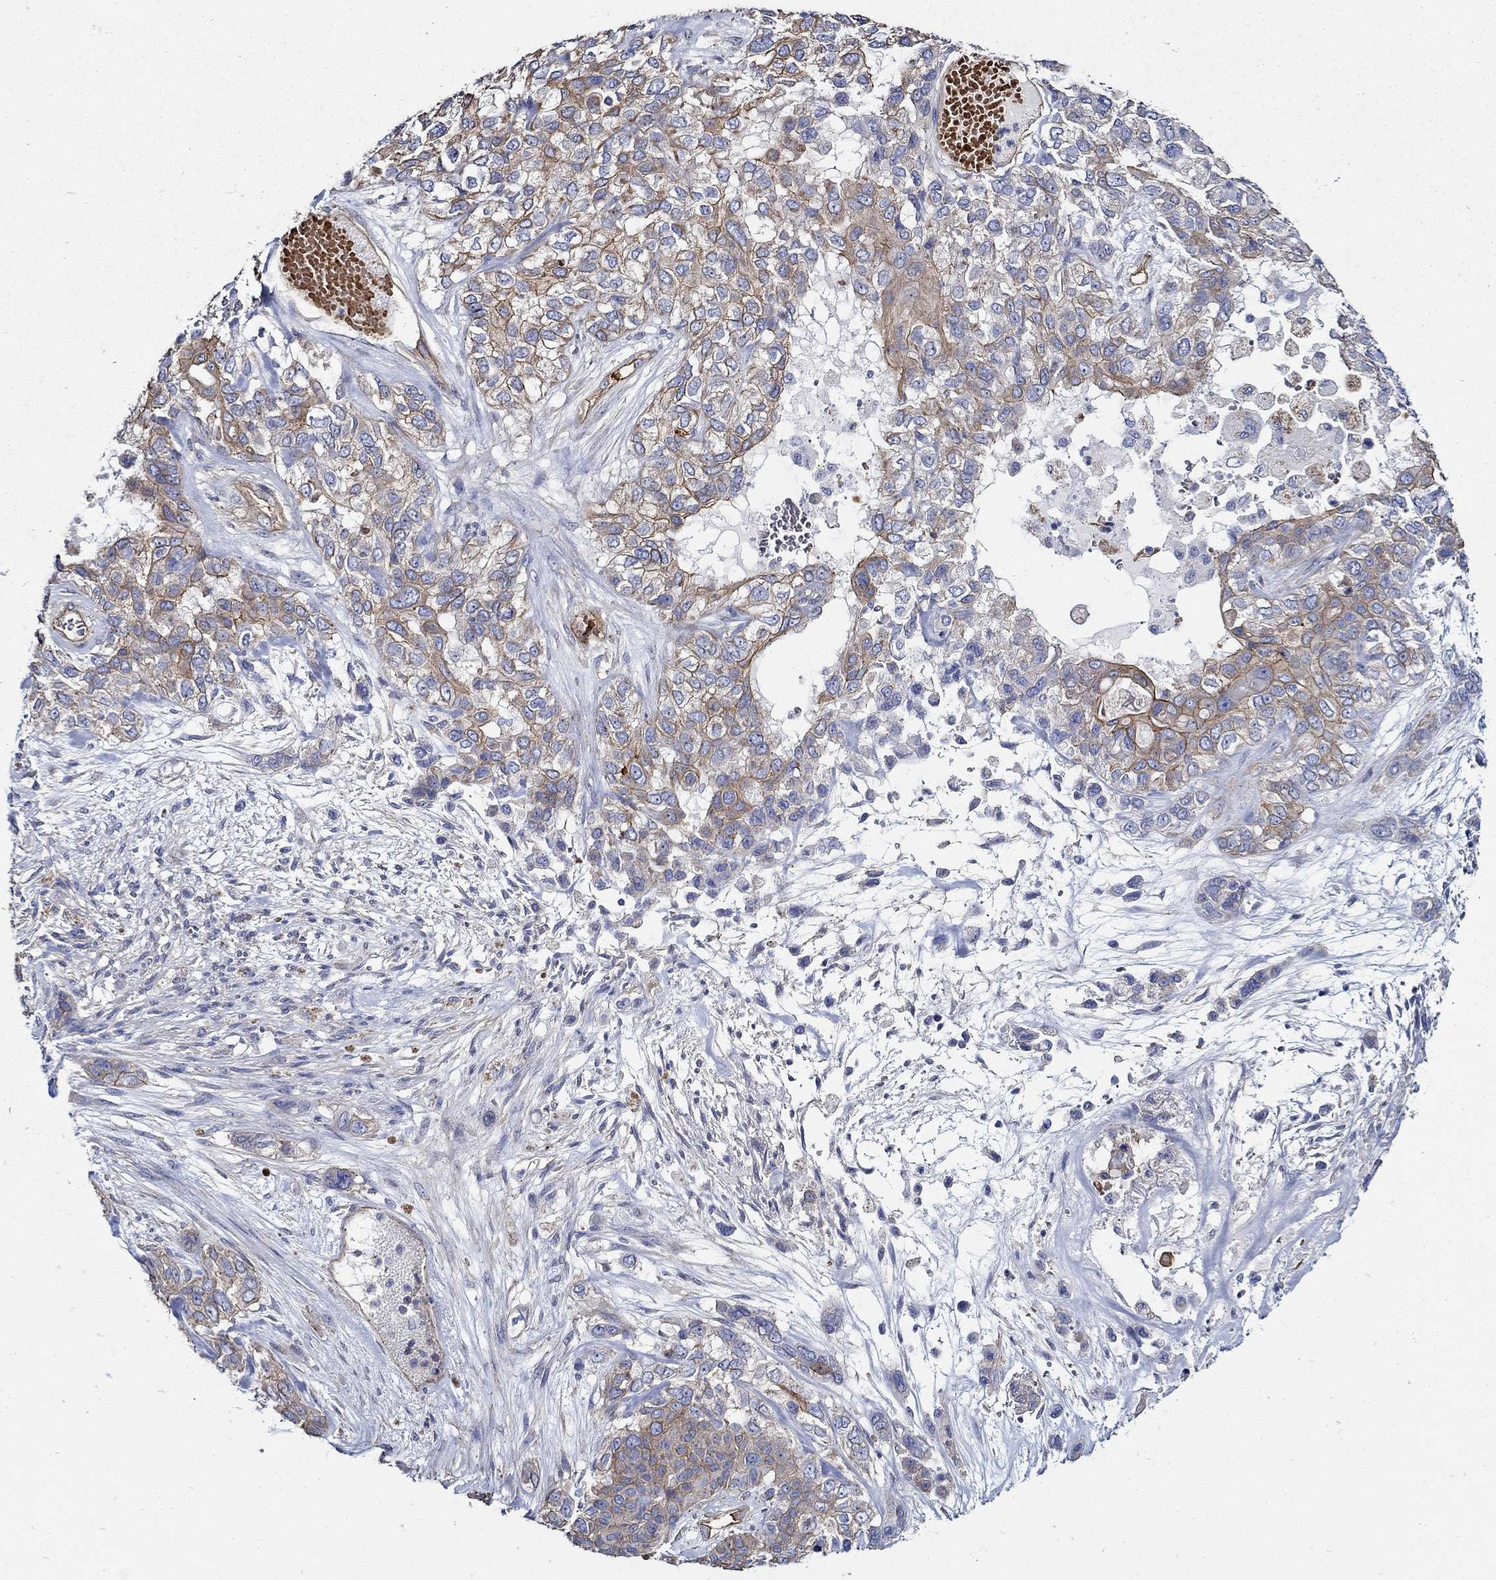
{"staining": {"intensity": "strong", "quantity": "25%-75%", "location": "cytoplasmic/membranous"}, "tissue": "lung cancer", "cell_type": "Tumor cells", "image_type": "cancer", "snomed": [{"axis": "morphology", "description": "Squamous cell carcinoma, NOS"}, {"axis": "topography", "description": "Lung"}], "caption": "Tumor cells demonstrate high levels of strong cytoplasmic/membranous staining in about 25%-75% of cells in human lung squamous cell carcinoma.", "gene": "APBB3", "patient": {"sex": "female", "age": 70}}